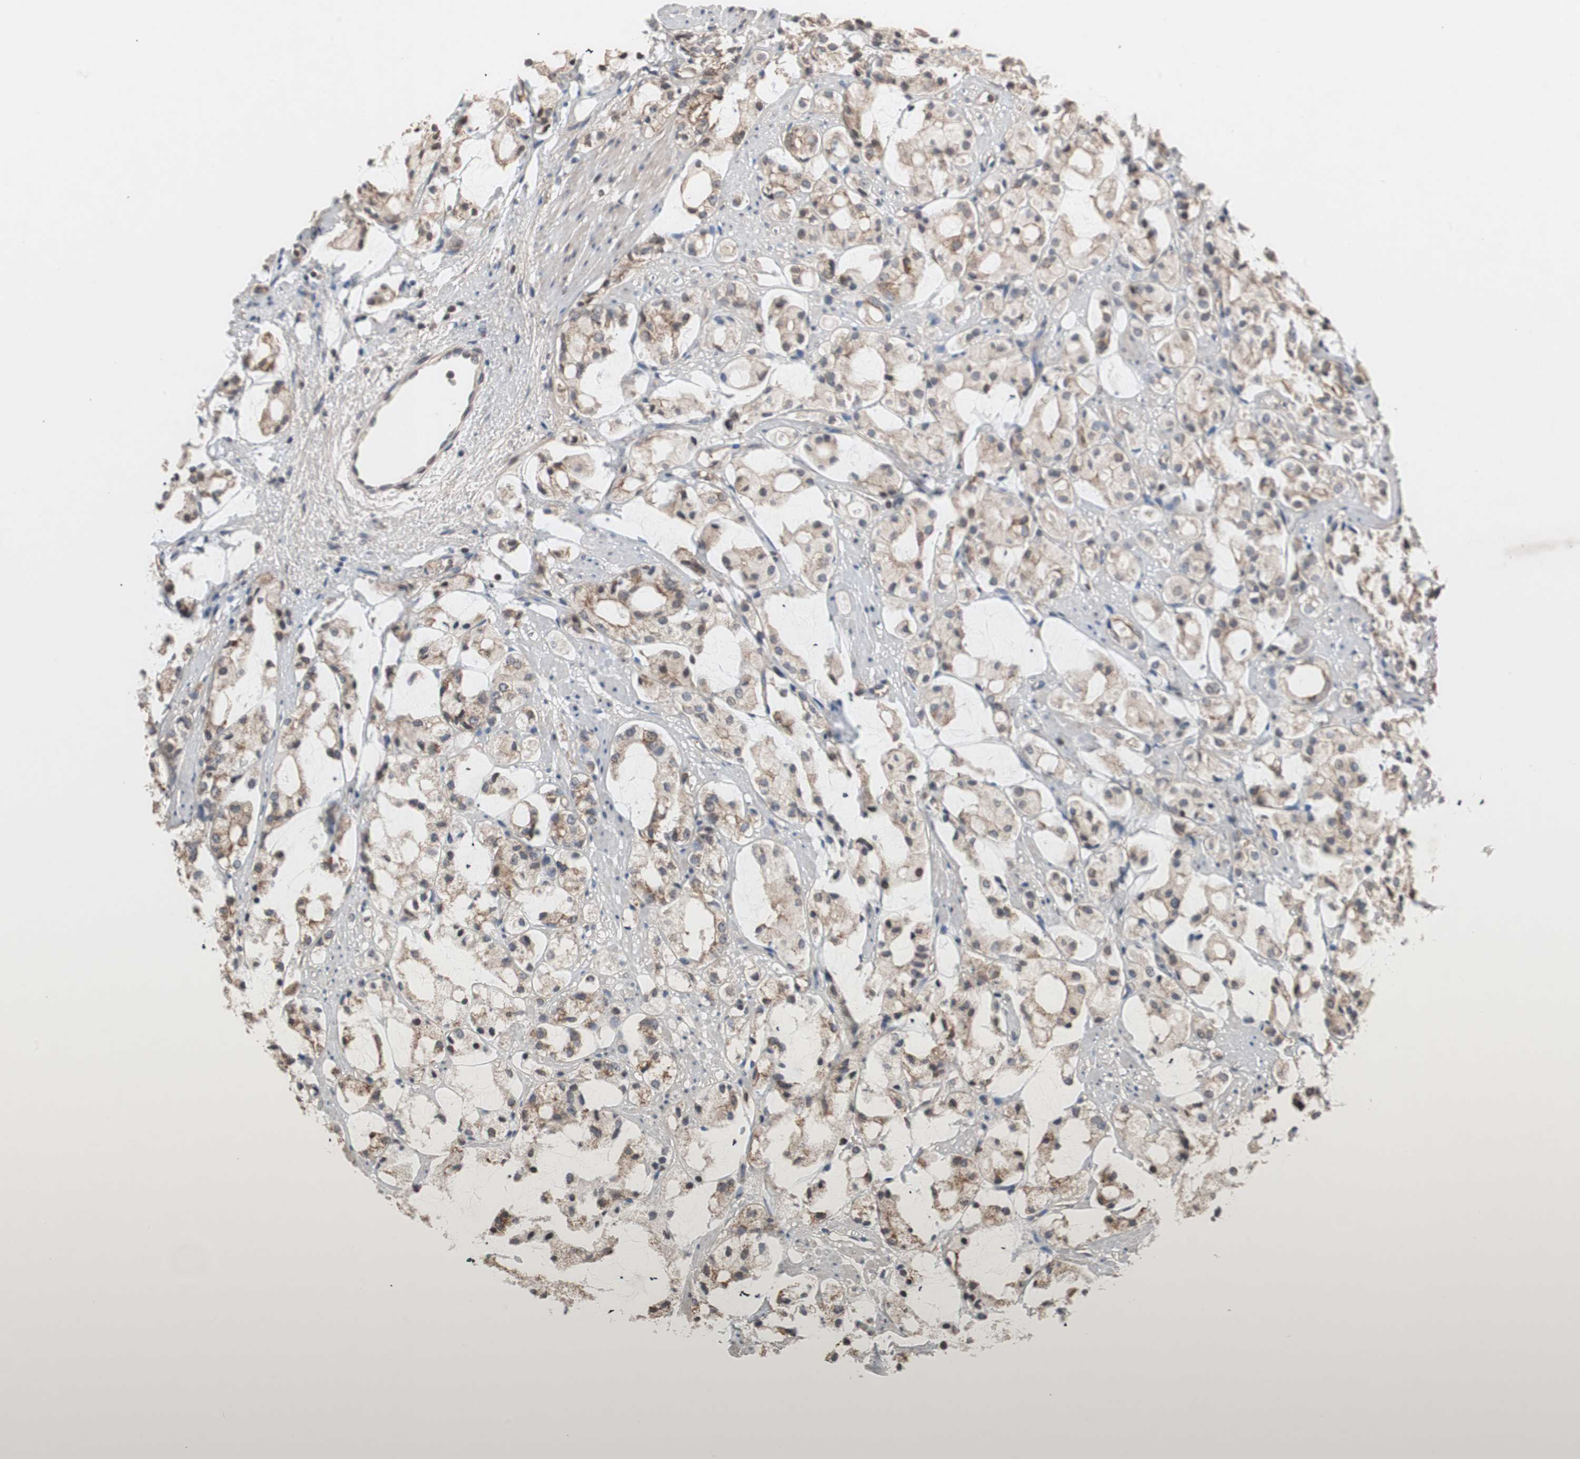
{"staining": {"intensity": "moderate", "quantity": ">75%", "location": "cytoplasmic/membranous"}, "tissue": "prostate cancer", "cell_type": "Tumor cells", "image_type": "cancer", "snomed": [{"axis": "morphology", "description": "Adenocarcinoma, High grade"}, {"axis": "topography", "description": "Prostate"}], "caption": "Moderate cytoplasmic/membranous expression for a protein is seen in about >75% of tumor cells of prostate cancer (high-grade adenocarcinoma) using immunohistochemistry (IHC).", "gene": "NF2", "patient": {"sex": "male", "age": 85}}